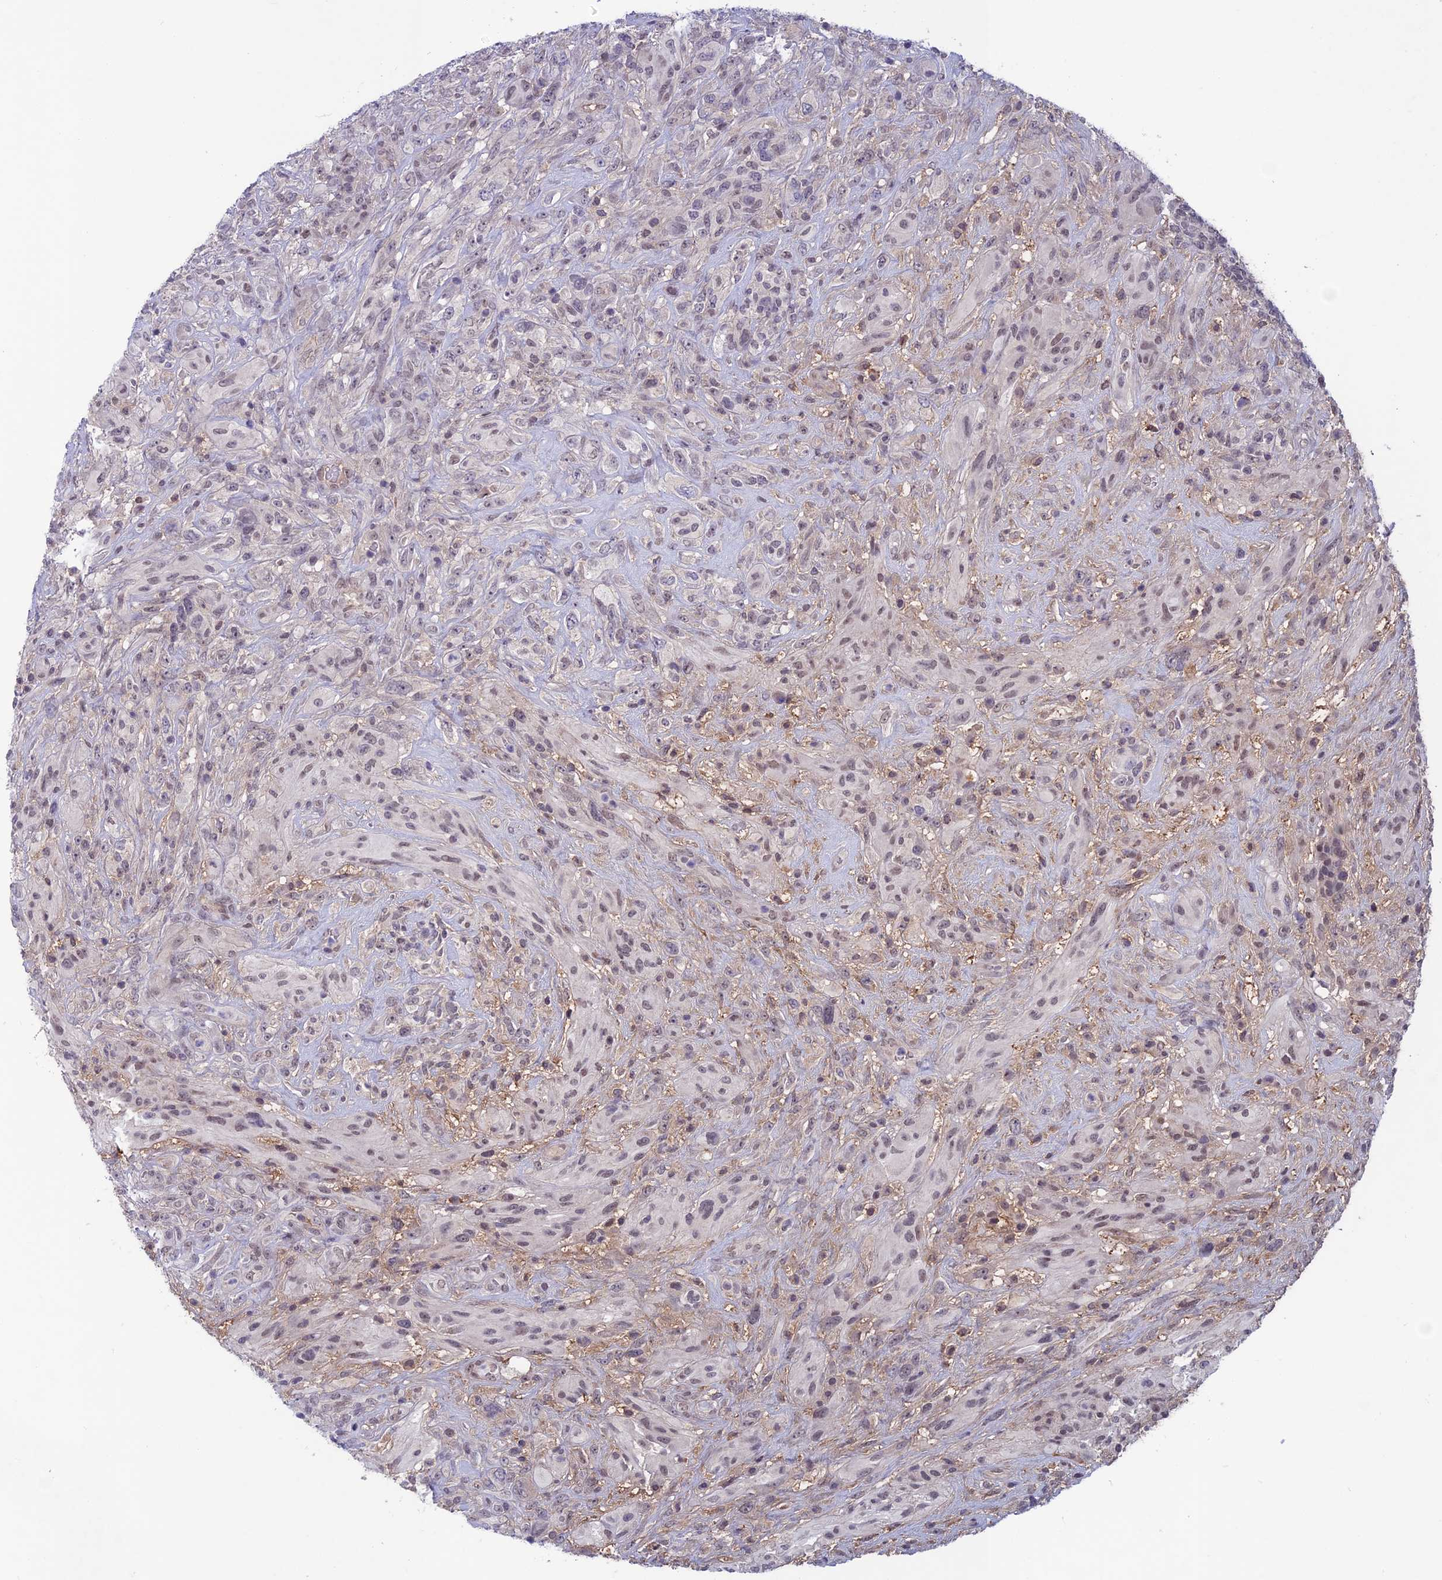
{"staining": {"intensity": "weak", "quantity": "<25%", "location": "nuclear"}, "tissue": "glioma", "cell_type": "Tumor cells", "image_type": "cancer", "snomed": [{"axis": "morphology", "description": "Glioma, malignant, High grade"}, {"axis": "topography", "description": "Brain"}], "caption": "Protein analysis of malignant glioma (high-grade) demonstrates no significant positivity in tumor cells.", "gene": "FKBPL", "patient": {"sex": "male", "age": 61}}